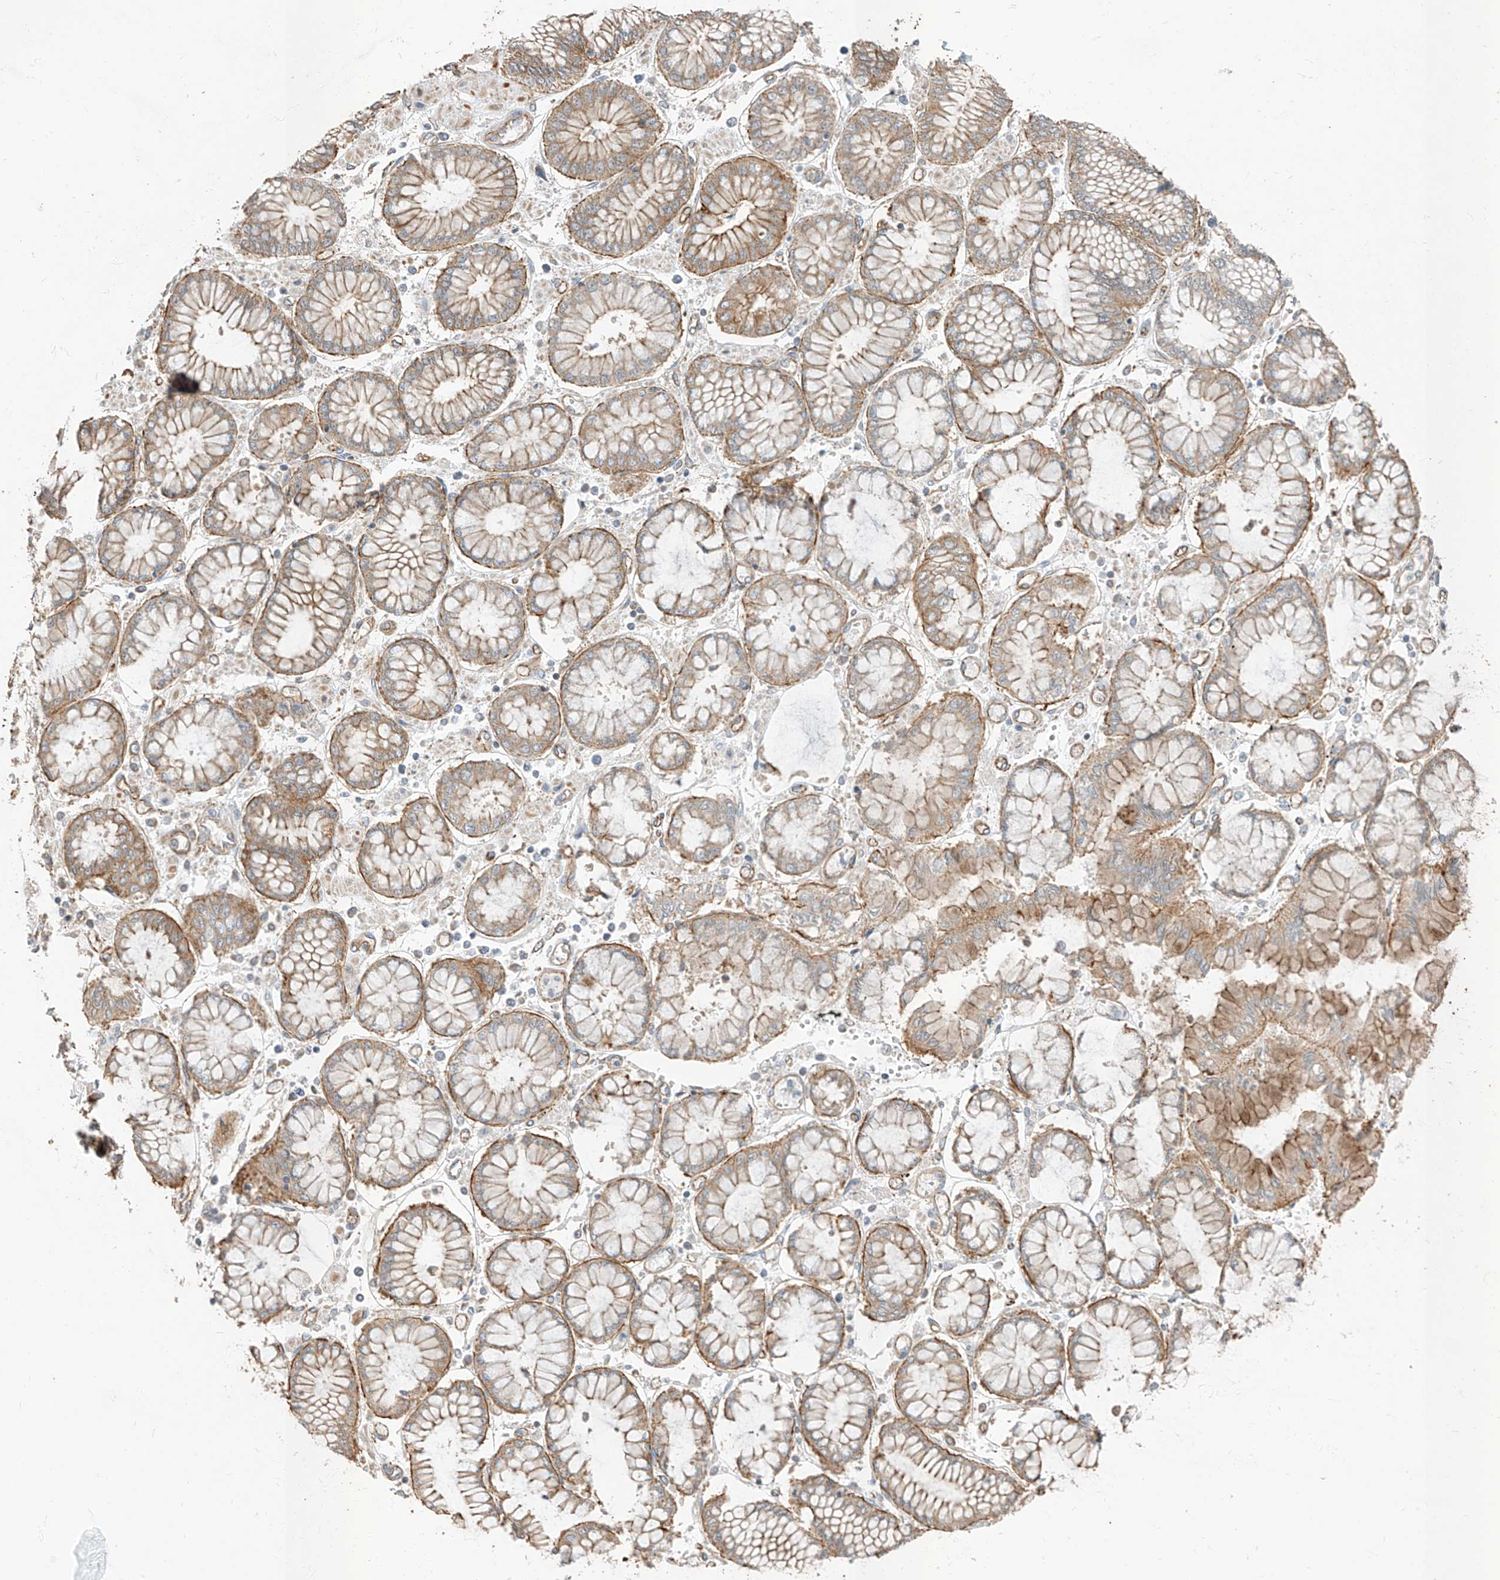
{"staining": {"intensity": "moderate", "quantity": ">75%", "location": "cytoplasmic/membranous"}, "tissue": "stomach cancer", "cell_type": "Tumor cells", "image_type": "cancer", "snomed": [{"axis": "morphology", "description": "Adenocarcinoma, NOS"}, {"axis": "topography", "description": "Stomach"}], "caption": "About >75% of tumor cells in stomach cancer (adenocarcinoma) reveal moderate cytoplasmic/membranous protein positivity as visualized by brown immunohistochemical staining.", "gene": "EPHX4", "patient": {"sex": "male", "age": 76}}